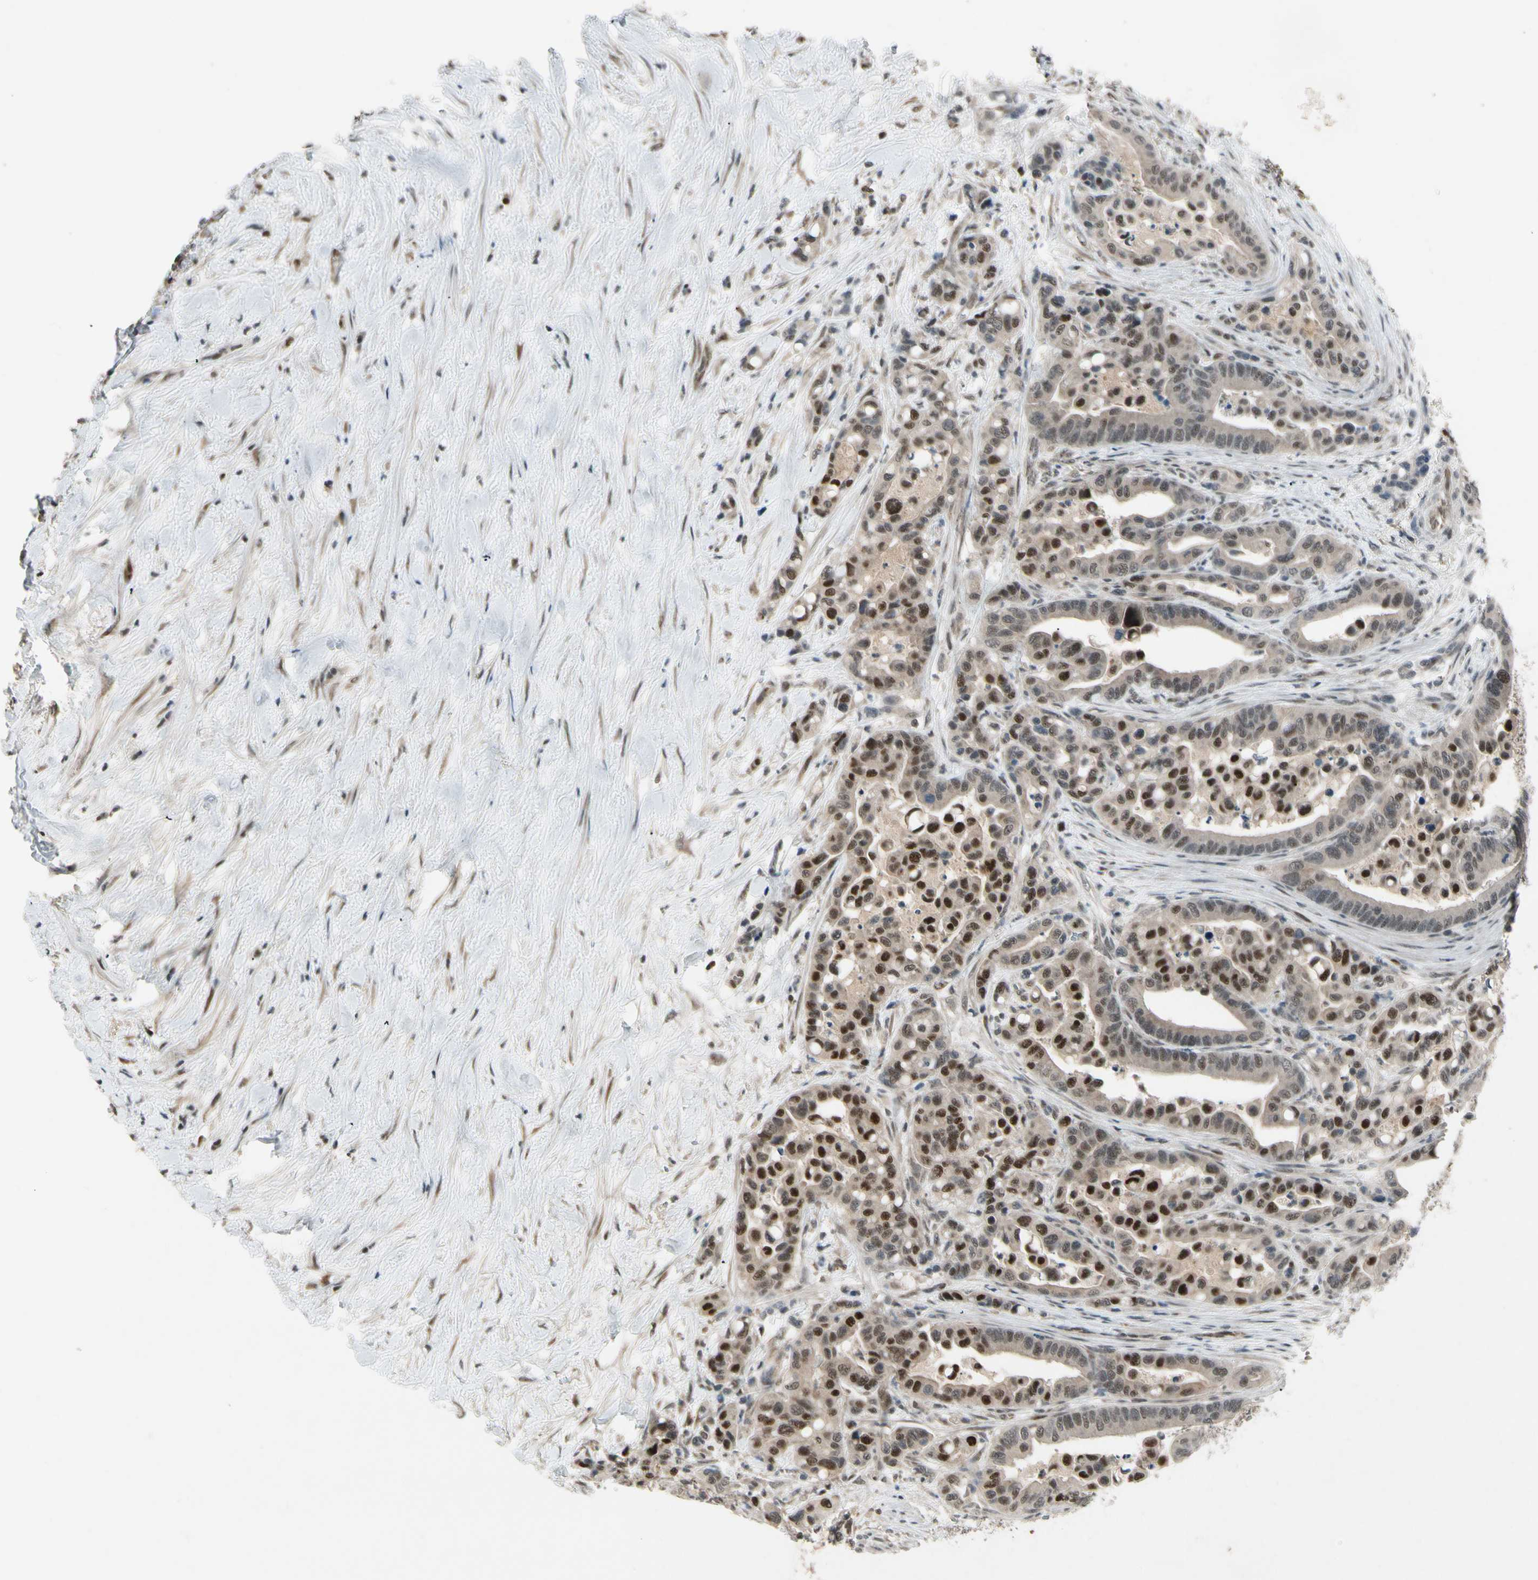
{"staining": {"intensity": "strong", "quantity": "25%-75%", "location": "nuclear"}, "tissue": "colorectal cancer", "cell_type": "Tumor cells", "image_type": "cancer", "snomed": [{"axis": "morphology", "description": "Normal tissue, NOS"}, {"axis": "morphology", "description": "Adenocarcinoma, NOS"}, {"axis": "topography", "description": "Colon"}], "caption": "IHC (DAB) staining of human adenocarcinoma (colorectal) reveals strong nuclear protein positivity in approximately 25%-75% of tumor cells.", "gene": "CDK11A", "patient": {"sex": "male", "age": 82}}